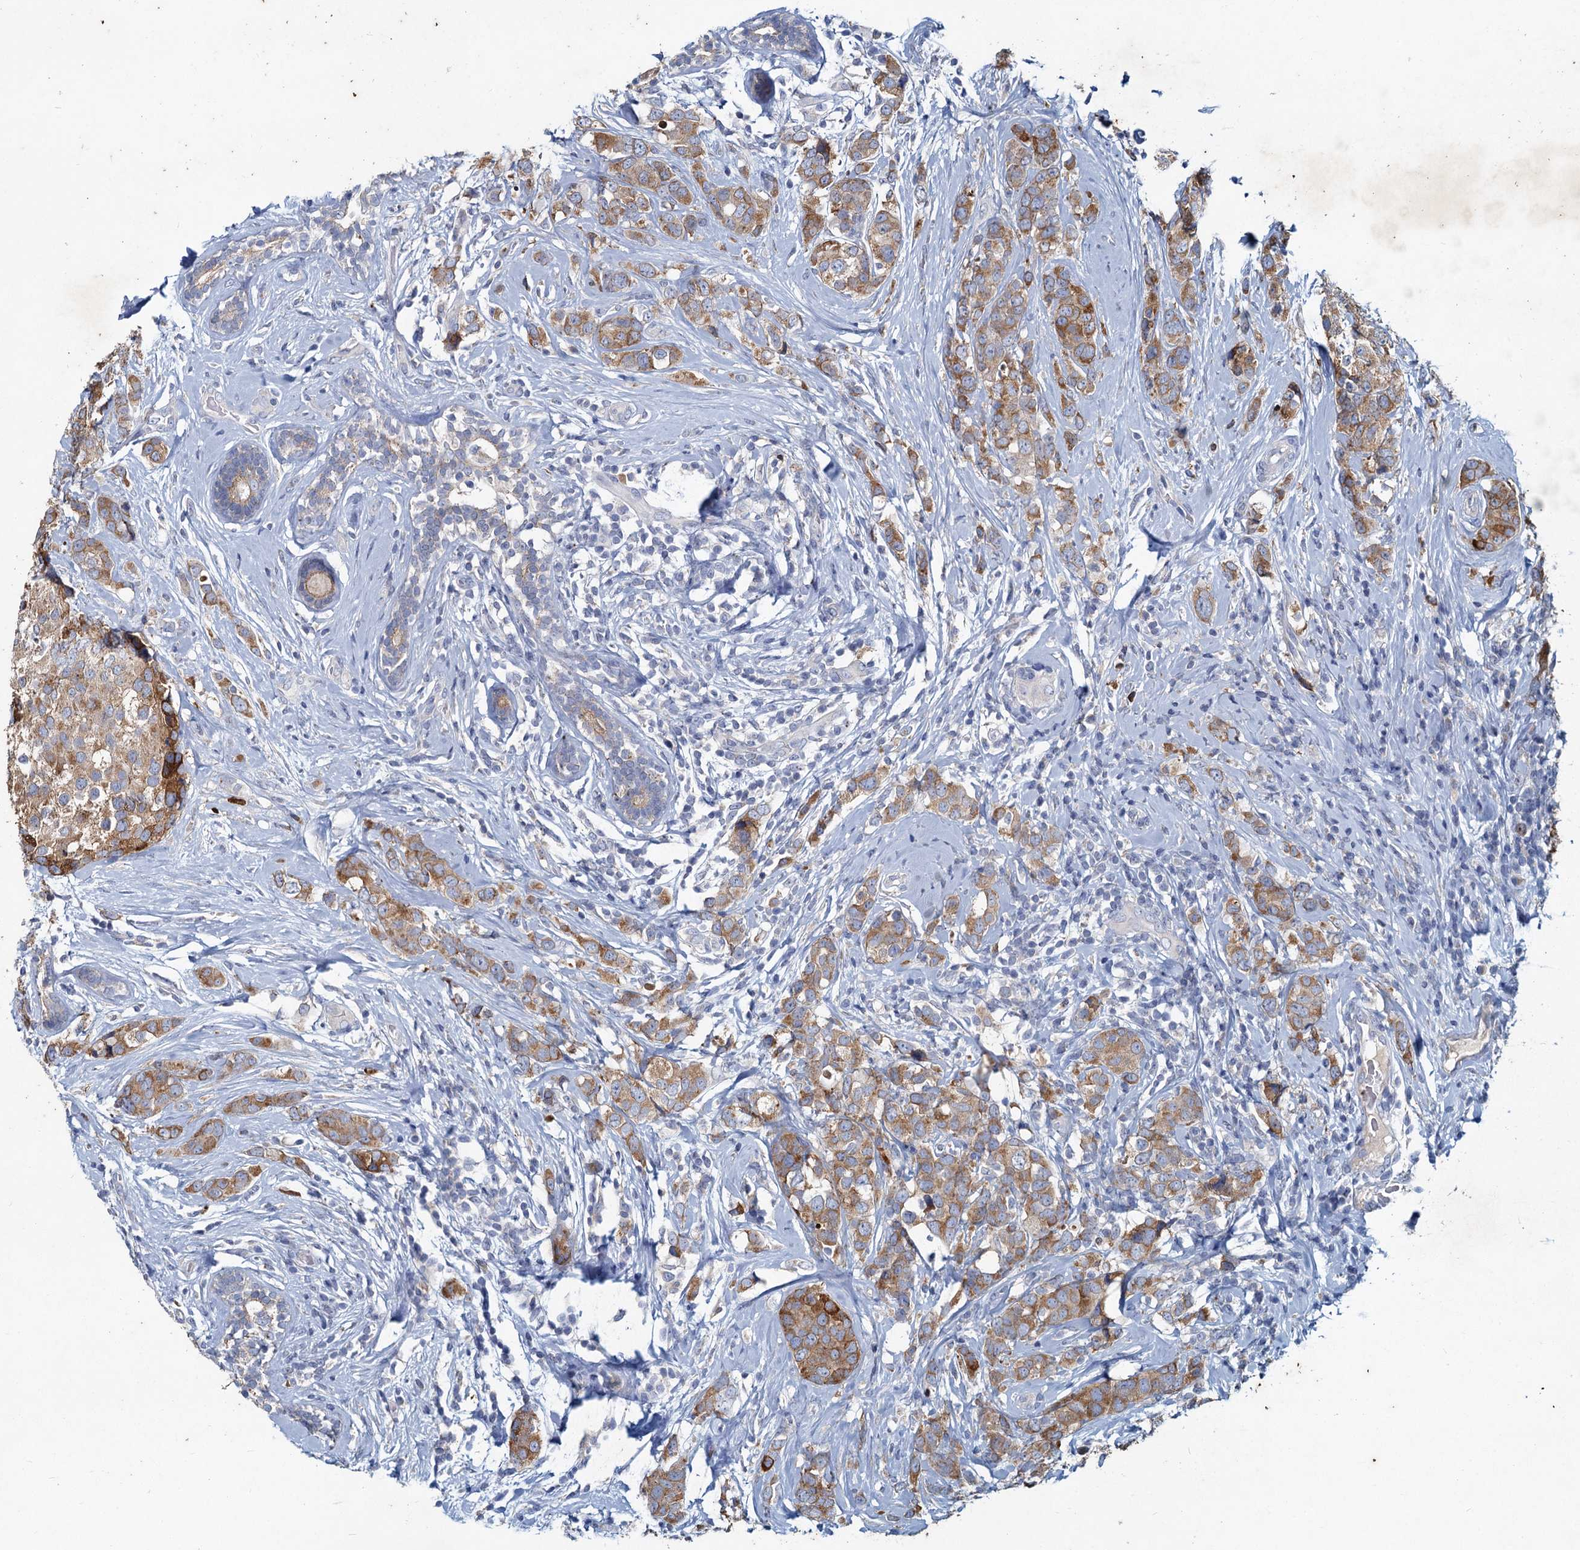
{"staining": {"intensity": "moderate", "quantity": ">75%", "location": "cytoplasmic/membranous"}, "tissue": "breast cancer", "cell_type": "Tumor cells", "image_type": "cancer", "snomed": [{"axis": "morphology", "description": "Lobular carcinoma"}, {"axis": "topography", "description": "Breast"}], "caption": "IHC image of human breast cancer (lobular carcinoma) stained for a protein (brown), which reveals medium levels of moderate cytoplasmic/membranous staining in approximately >75% of tumor cells.", "gene": "TMX2", "patient": {"sex": "female", "age": 59}}